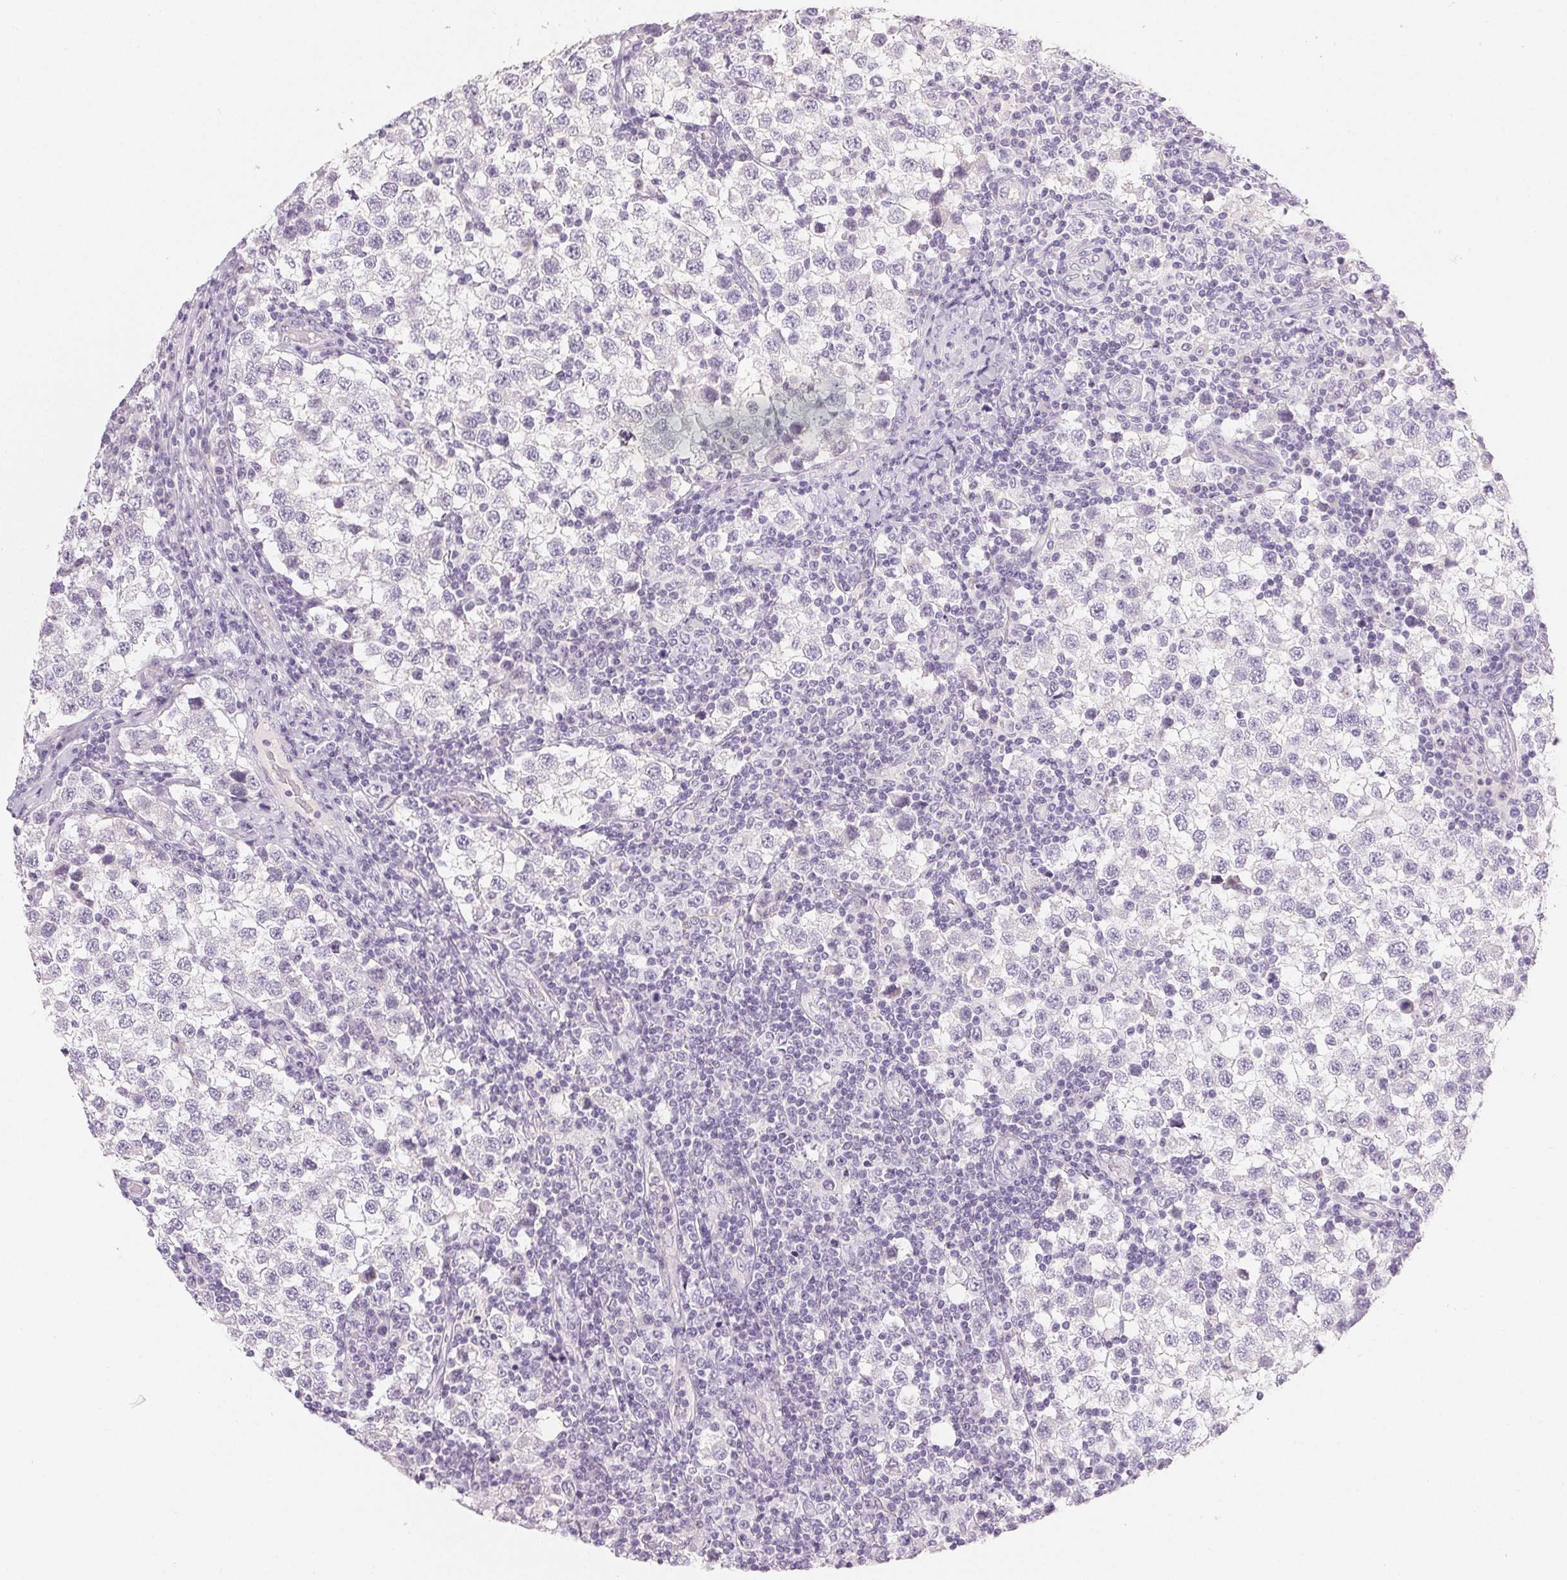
{"staining": {"intensity": "negative", "quantity": "none", "location": "none"}, "tissue": "testis cancer", "cell_type": "Tumor cells", "image_type": "cancer", "snomed": [{"axis": "morphology", "description": "Seminoma, NOS"}, {"axis": "topography", "description": "Testis"}], "caption": "The photomicrograph reveals no staining of tumor cells in testis cancer.", "gene": "MIOX", "patient": {"sex": "male", "age": 34}}